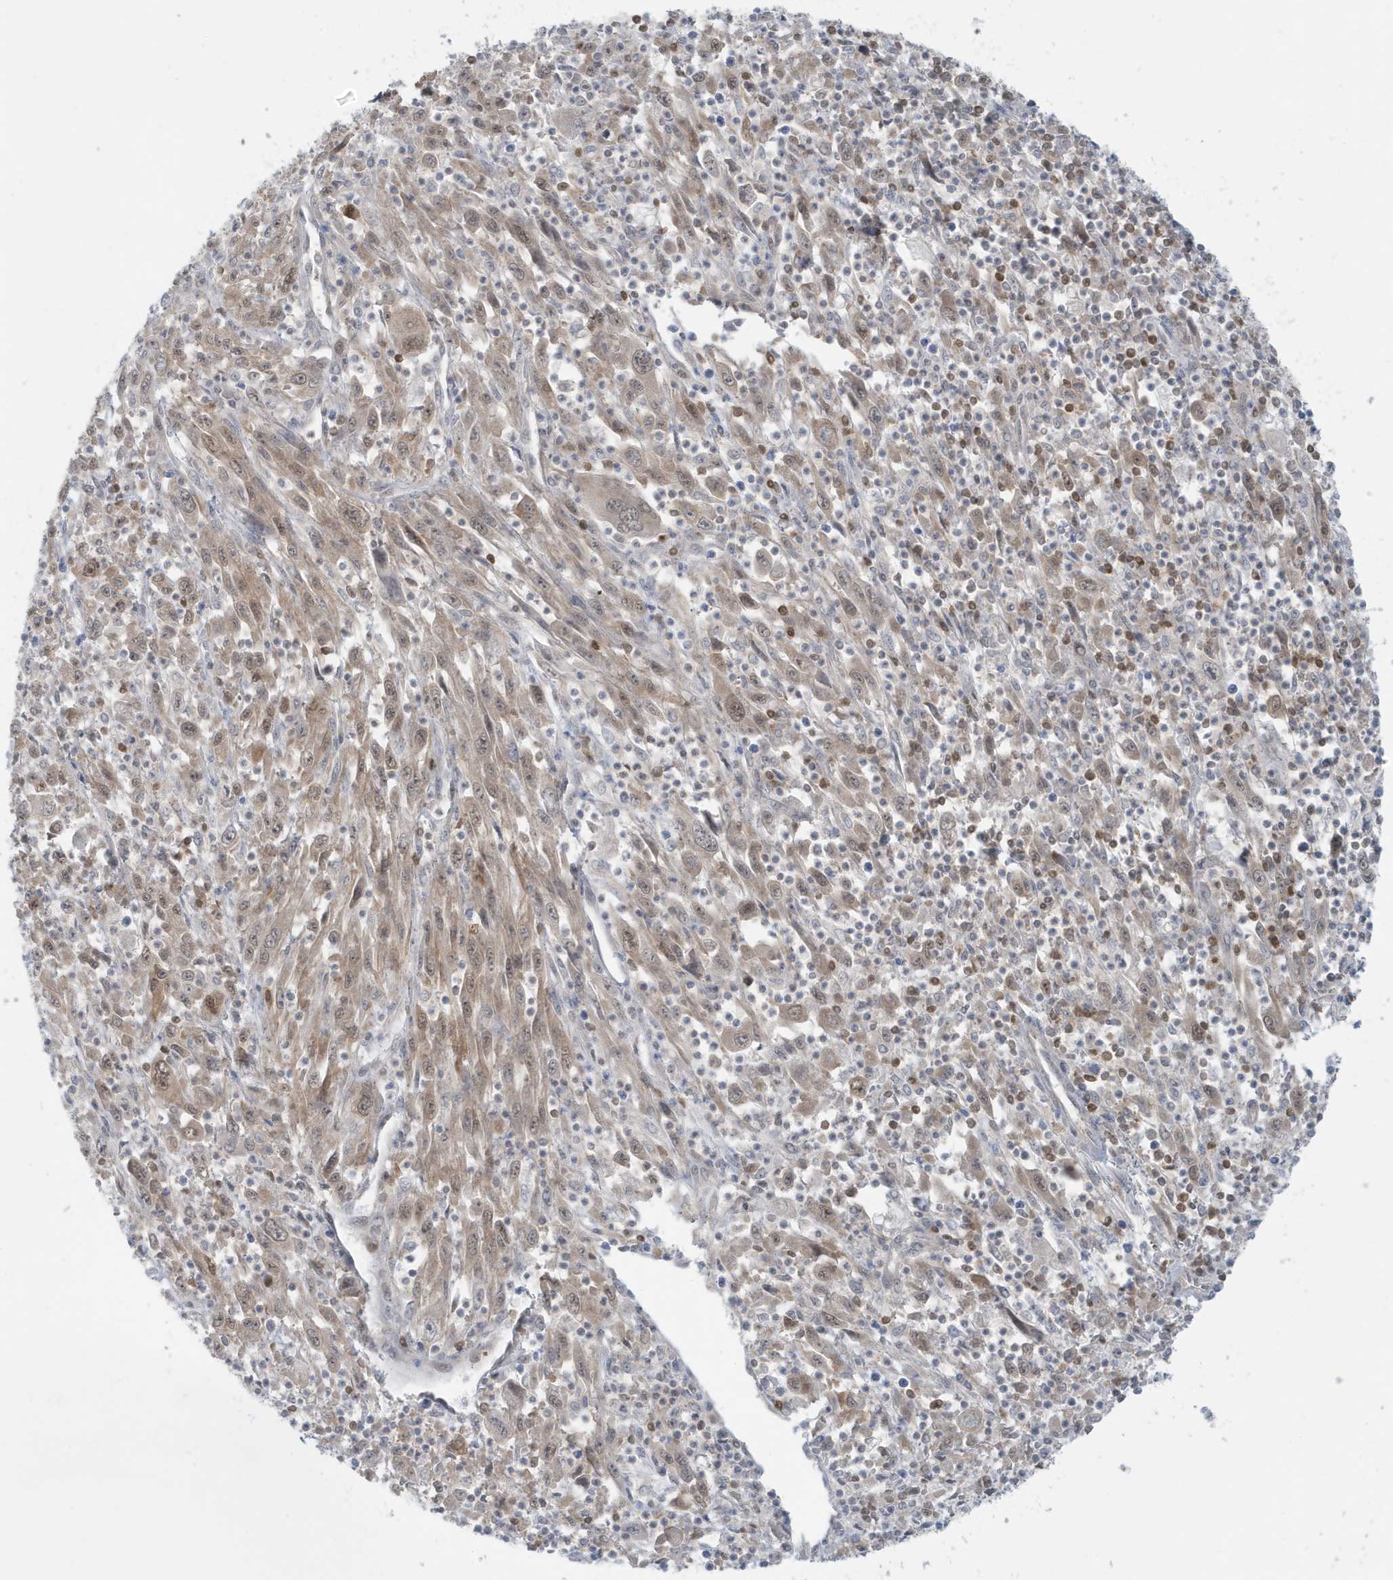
{"staining": {"intensity": "moderate", "quantity": ">75%", "location": "cytoplasmic/membranous,nuclear"}, "tissue": "melanoma", "cell_type": "Tumor cells", "image_type": "cancer", "snomed": [{"axis": "morphology", "description": "Malignant melanoma, Metastatic site"}, {"axis": "topography", "description": "Skin"}], "caption": "Malignant melanoma (metastatic site) tissue reveals moderate cytoplasmic/membranous and nuclear positivity in about >75% of tumor cells", "gene": "OGA", "patient": {"sex": "female", "age": 56}}